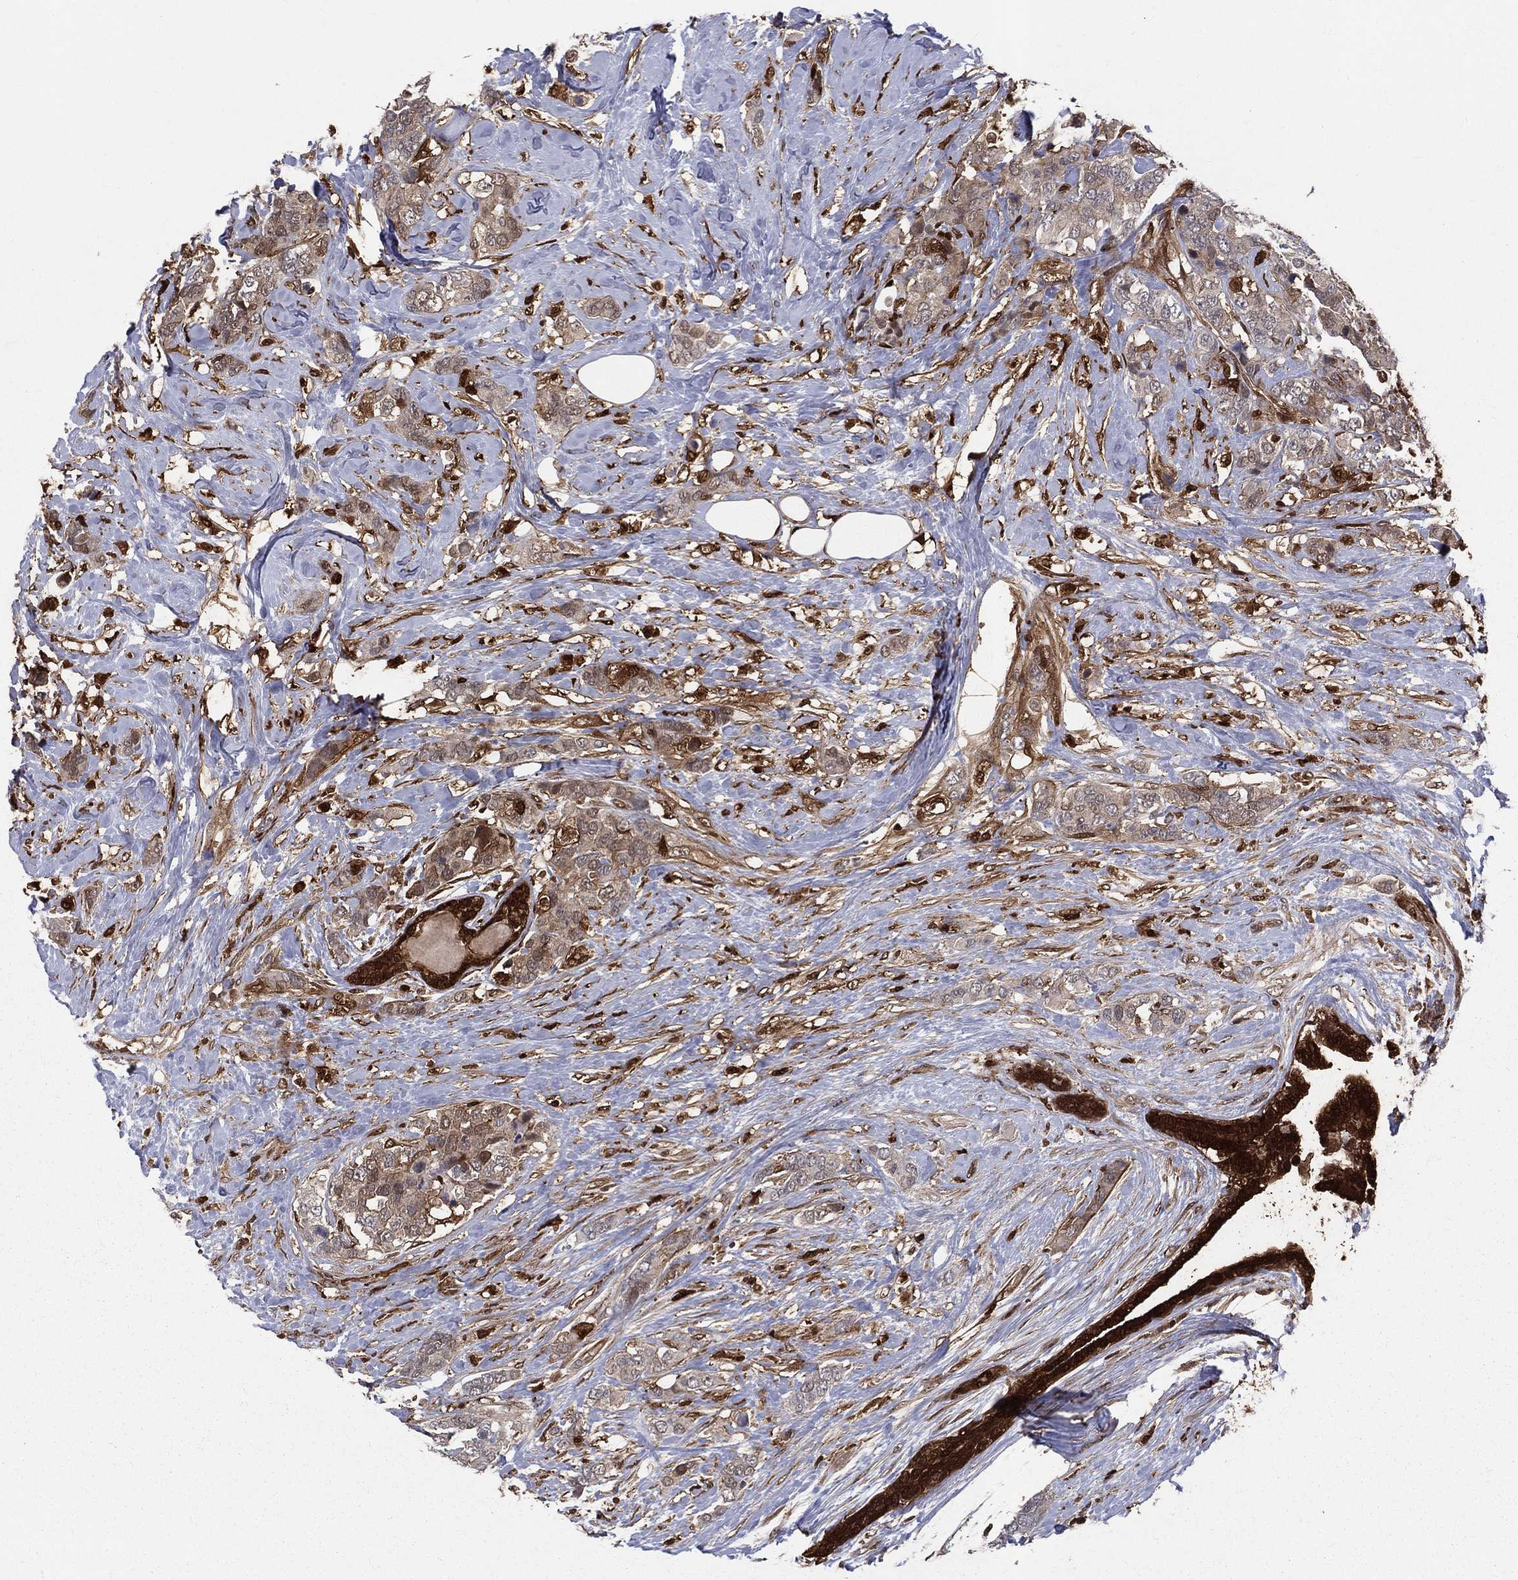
{"staining": {"intensity": "weak", "quantity": "25%-75%", "location": "cytoplasmic/membranous"}, "tissue": "breast cancer", "cell_type": "Tumor cells", "image_type": "cancer", "snomed": [{"axis": "morphology", "description": "Lobular carcinoma"}, {"axis": "topography", "description": "Breast"}], "caption": "Immunohistochemical staining of human lobular carcinoma (breast) exhibits low levels of weak cytoplasmic/membranous protein positivity in approximately 25%-75% of tumor cells. (IHC, brightfield microscopy, high magnification).", "gene": "ENO1", "patient": {"sex": "female", "age": 59}}